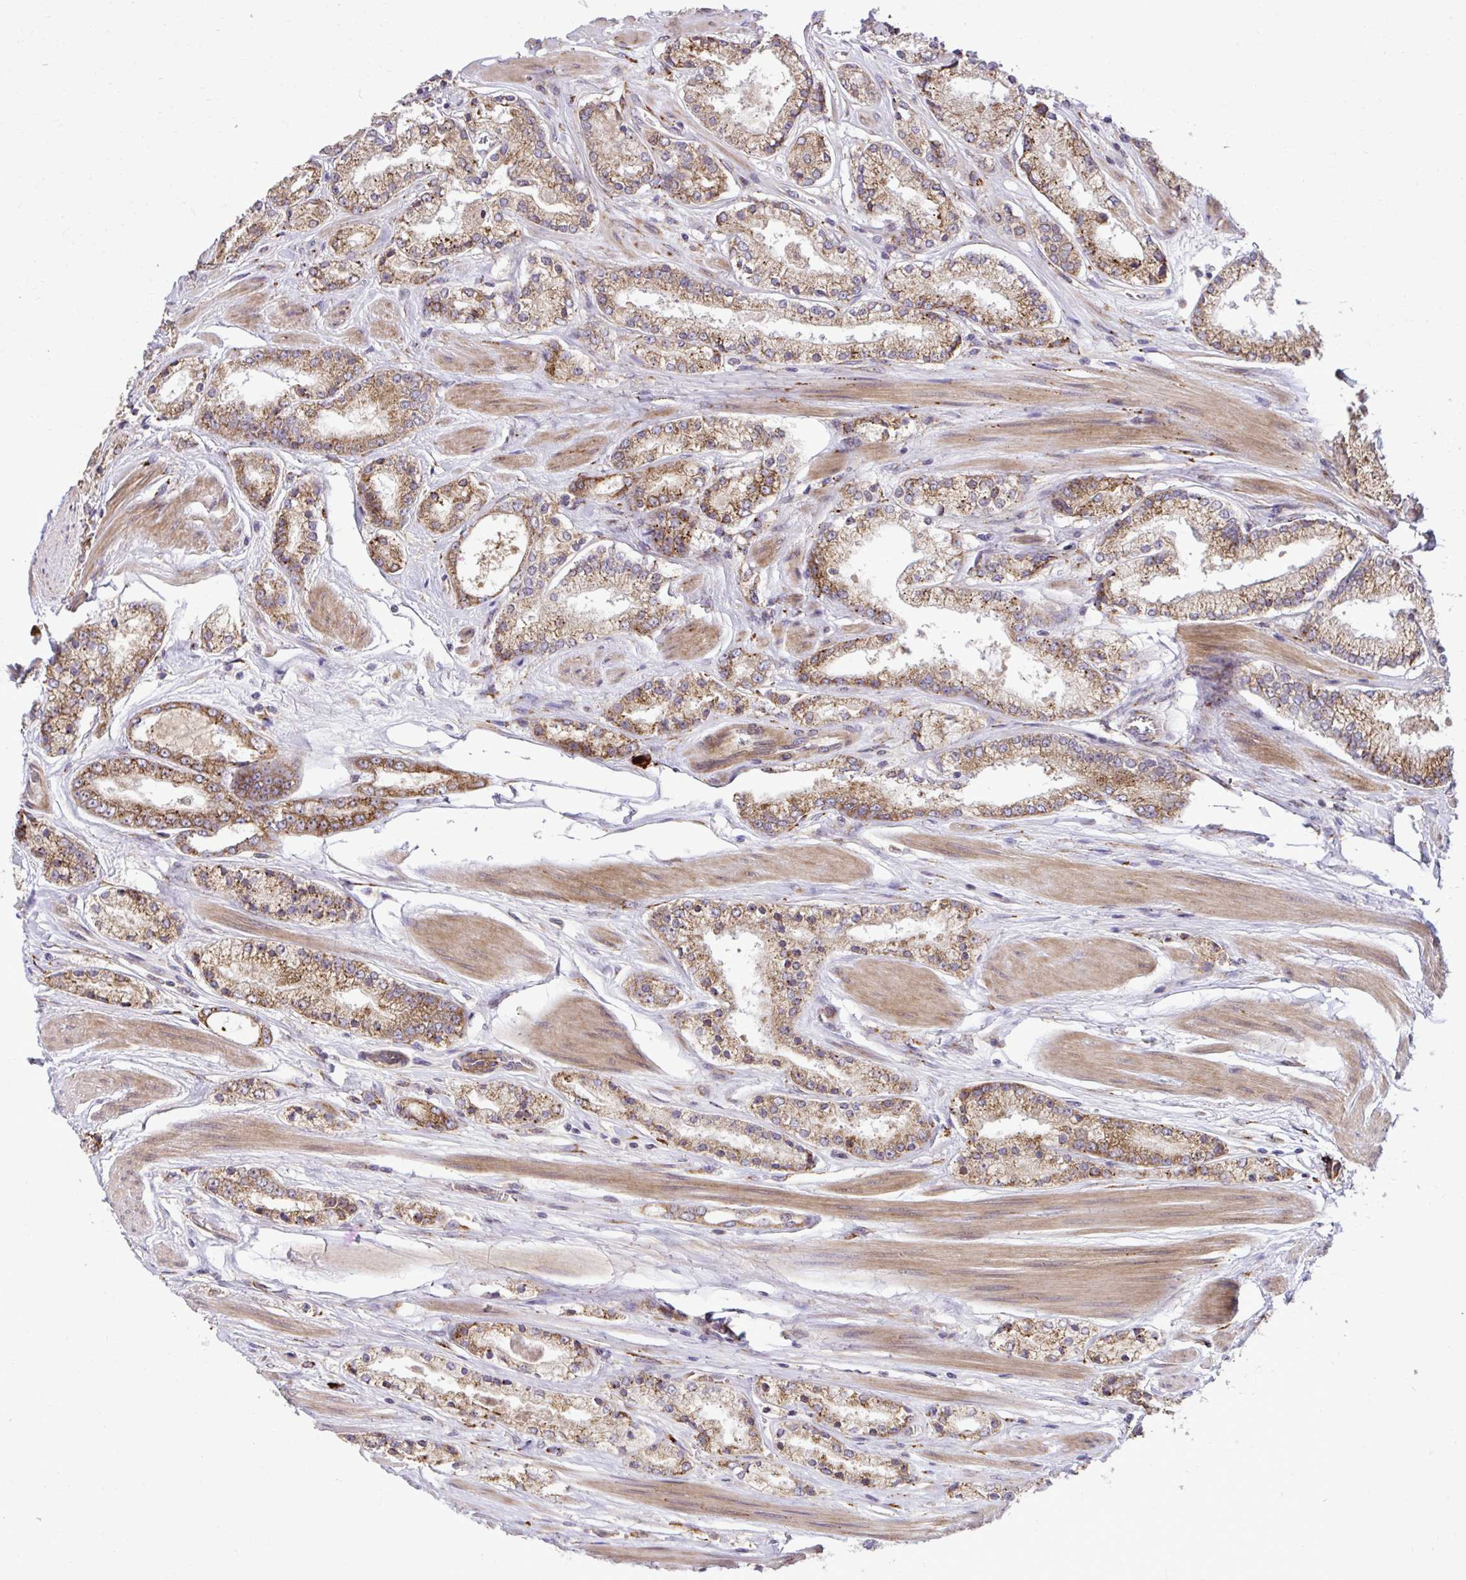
{"staining": {"intensity": "moderate", "quantity": ">75%", "location": "cytoplasmic/membranous"}, "tissue": "prostate cancer", "cell_type": "Tumor cells", "image_type": "cancer", "snomed": [{"axis": "morphology", "description": "Adenocarcinoma, High grade"}, {"axis": "topography", "description": "Prostate"}], "caption": "Protein staining of prostate adenocarcinoma (high-grade) tissue reveals moderate cytoplasmic/membranous expression in about >75% of tumor cells. (DAB IHC with brightfield microscopy, high magnification).", "gene": "LIMS1", "patient": {"sex": "male", "age": 63}}